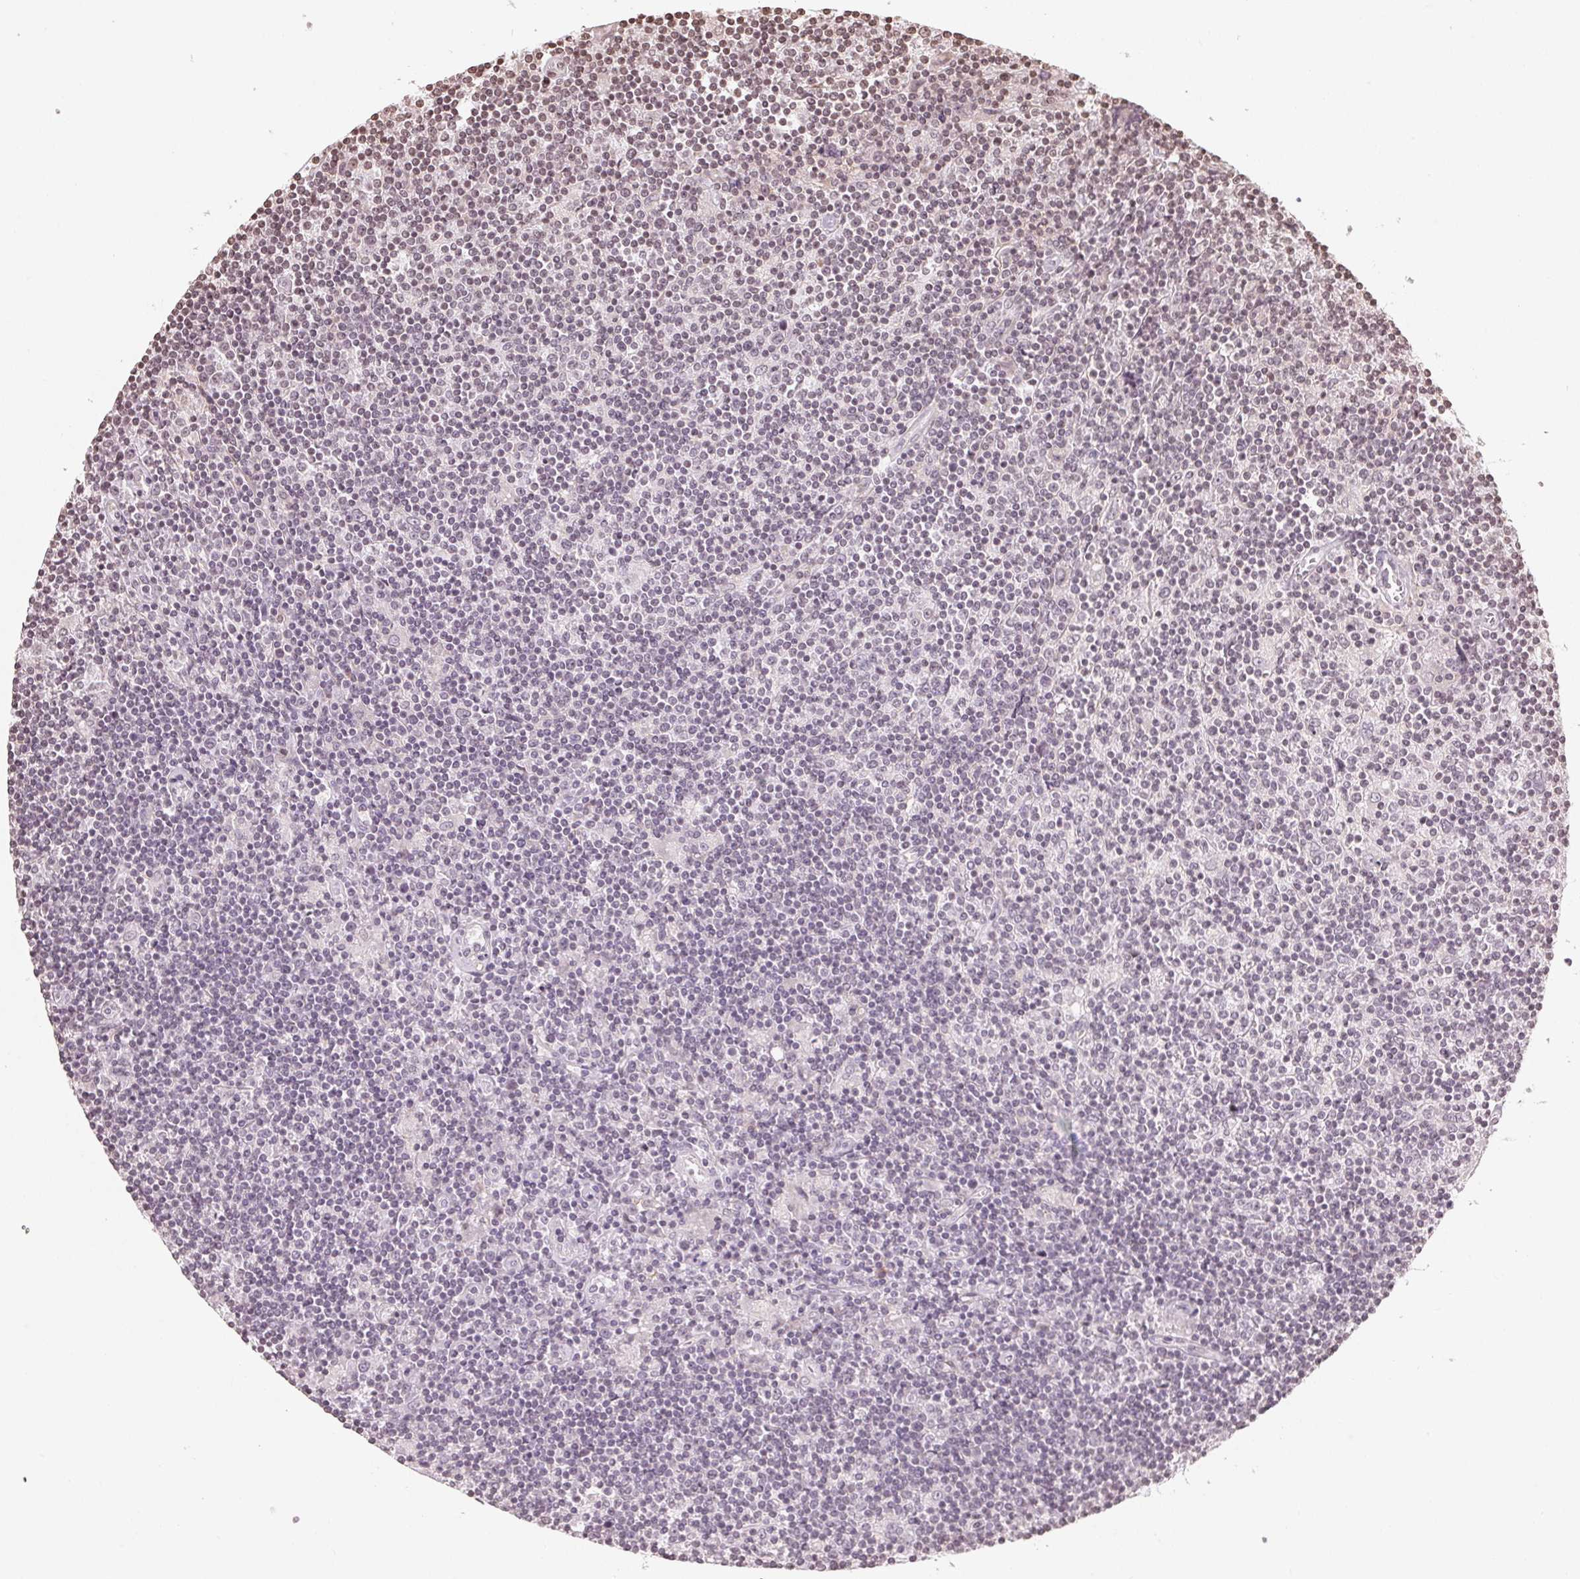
{"staining": {"intensity": "negative", "quantity": "none", "location": "none"}, "tissue": "lymphoma", "cell_type": "Tumor cells", "image_type": "cancer", "snomed": [{"axis": "morphology", "description": "Hodgkin's disease, NOS"}, {"axis": "topography", "description": "Lymph node"}], "caption": "The photomicrograph shows no staining of tumor cells in lymphoma.", "gene": "TBP", "patient": {"sex": "male", "age": 40}}